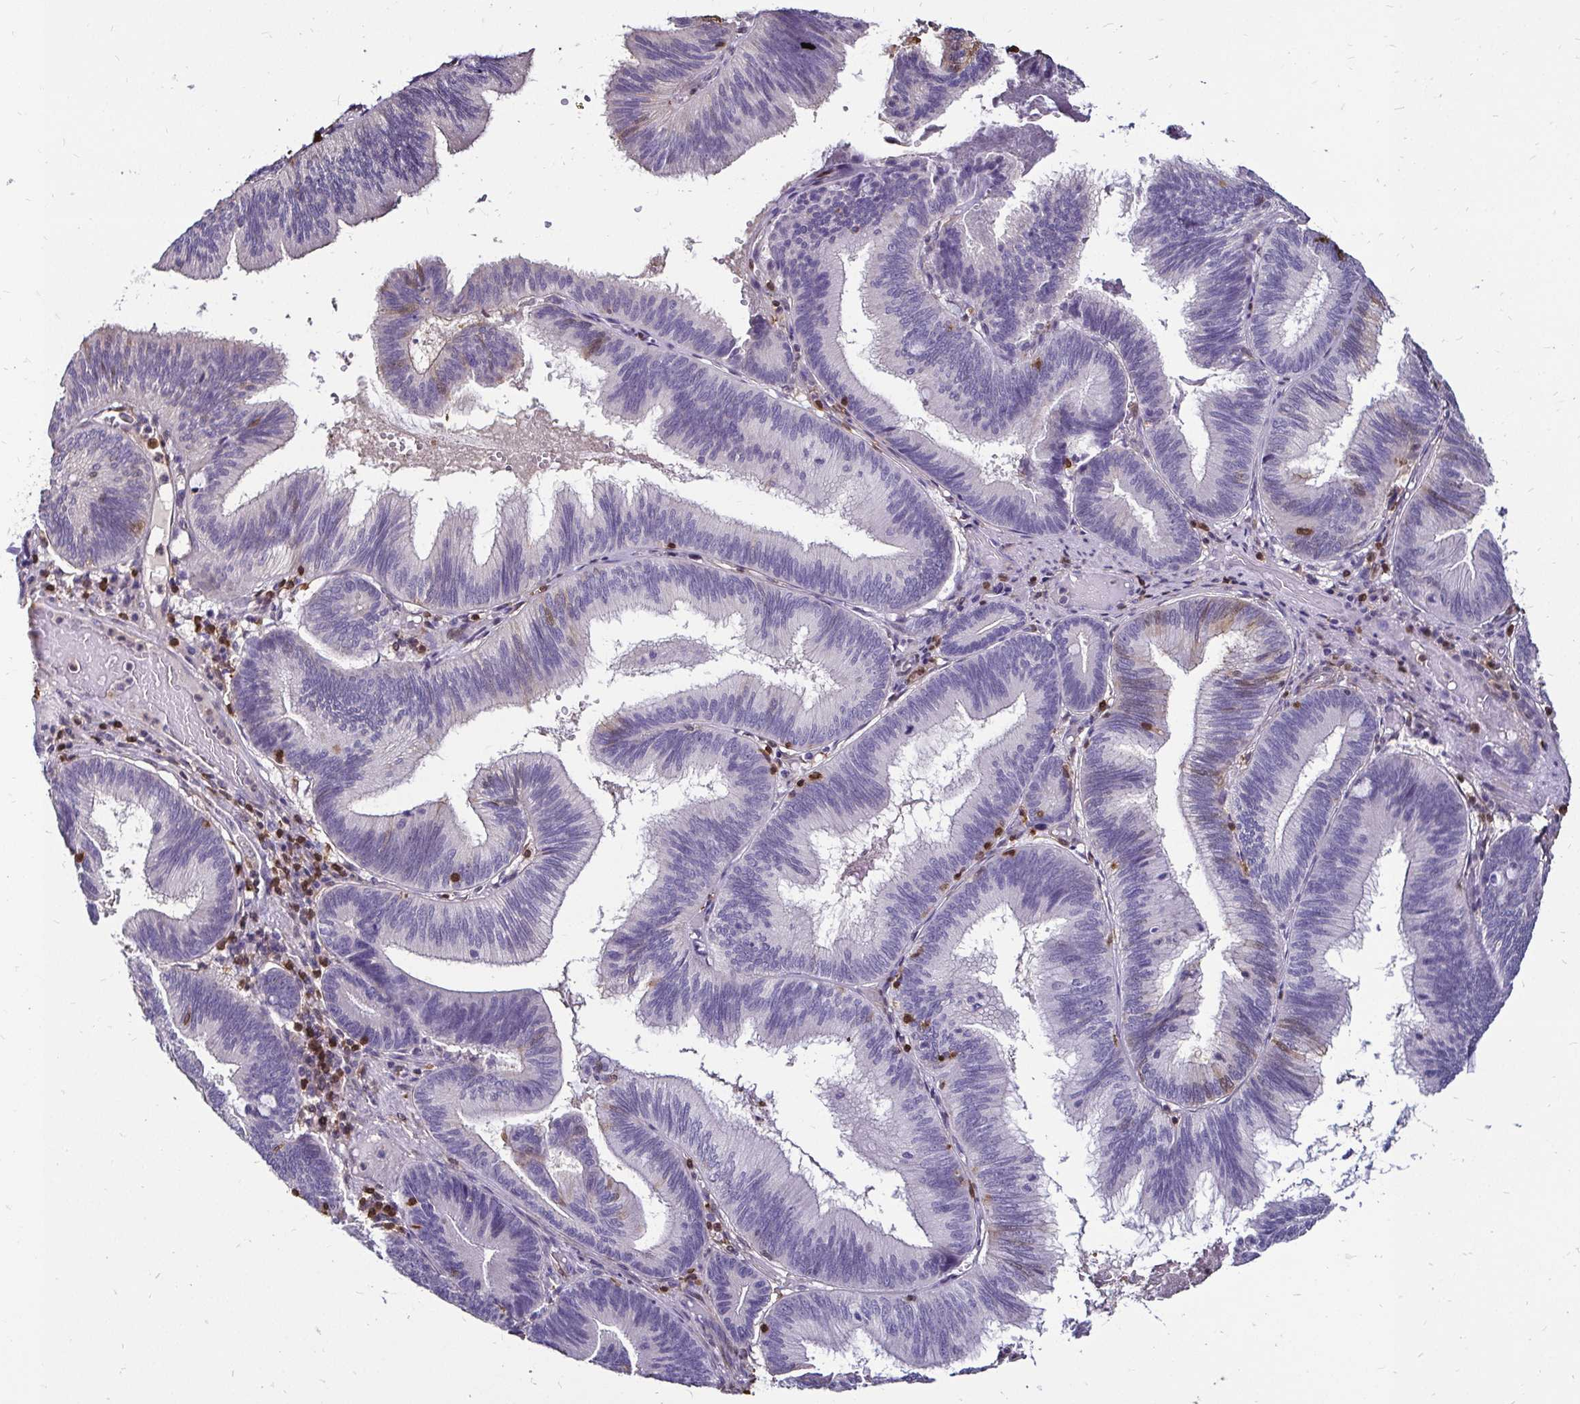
{"staining": {"intensity": "negative", "quantity": "none", "location": "none"}, "tissue": "pancreatic cancer", "cell_type": "Tumor cells", "image_type": "cancer", "snomed": [{"axis": "morphology", "description": "Adenocarcinoma, NOS"}, {"axis": "topography", "description": "Pancreas"}], "caption": "Immunohistochemical staining of pancreatic cancer (adenocarcinoma) exhibits no significant expression in tumor cells.", "gene": "ZFP1", "patient": {"sex": "male", "age": 82}}